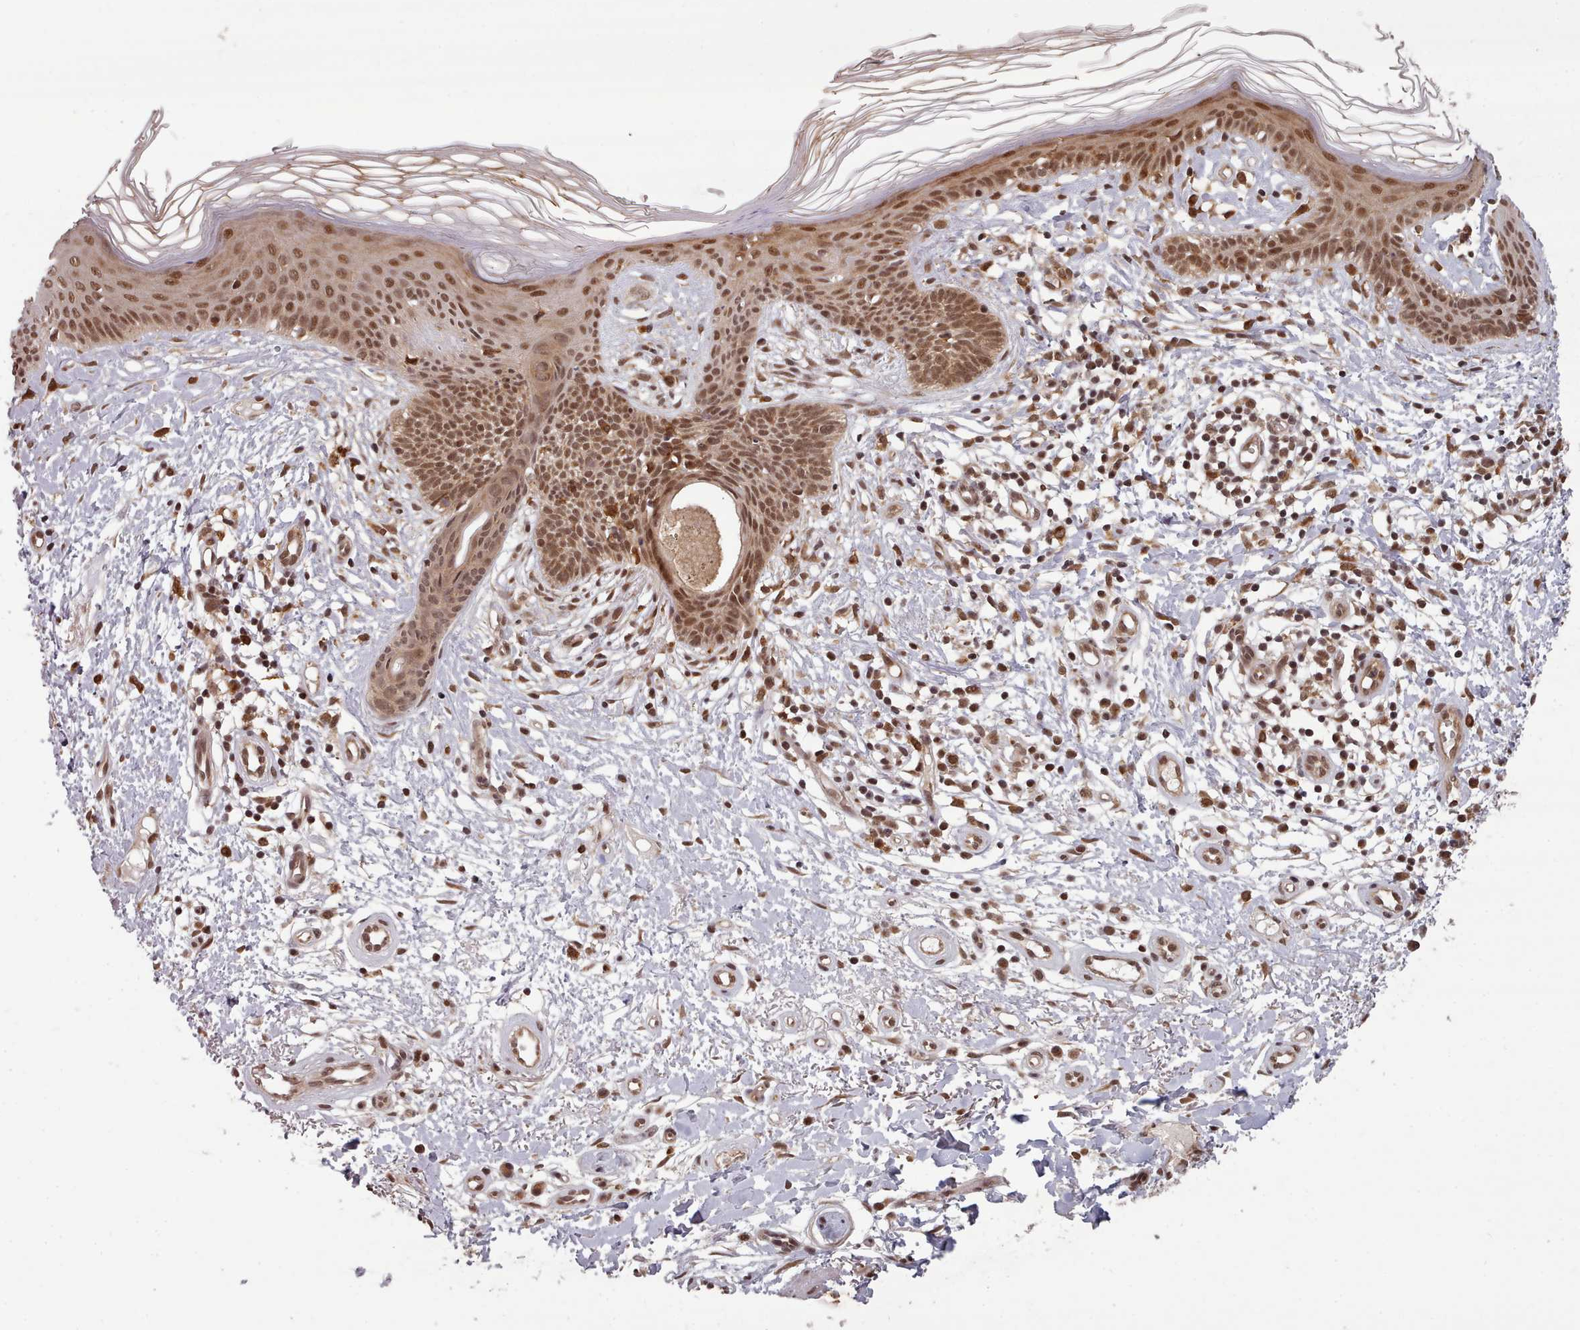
{"staining": {"intensity": "moderate", "quantity": ">75%", "location": "cytoplasmic/membranous,nuclear"}, "tissue": "skin cancer", "cell_type": "Tumor cells", "image_type": "cancer", "snomed": [{"axis": "morphology", "description": "Basal cell carcinoma"}, {"axis": "topography", "description": "Skin"}], "caption": "Immunohistochemistry (DAB (3,3'-diaminobenzidine)) staining of skin cancer (basal cell carcinoma) displays moderate cytoplasmic/membranous and nuclear protein expression in approximately >75% of tumor cells. (Brightfield microscopy of DAB IHC at high magnification).", "gene": "DHX8", "patient": {"sex": "male", "age": 78}}